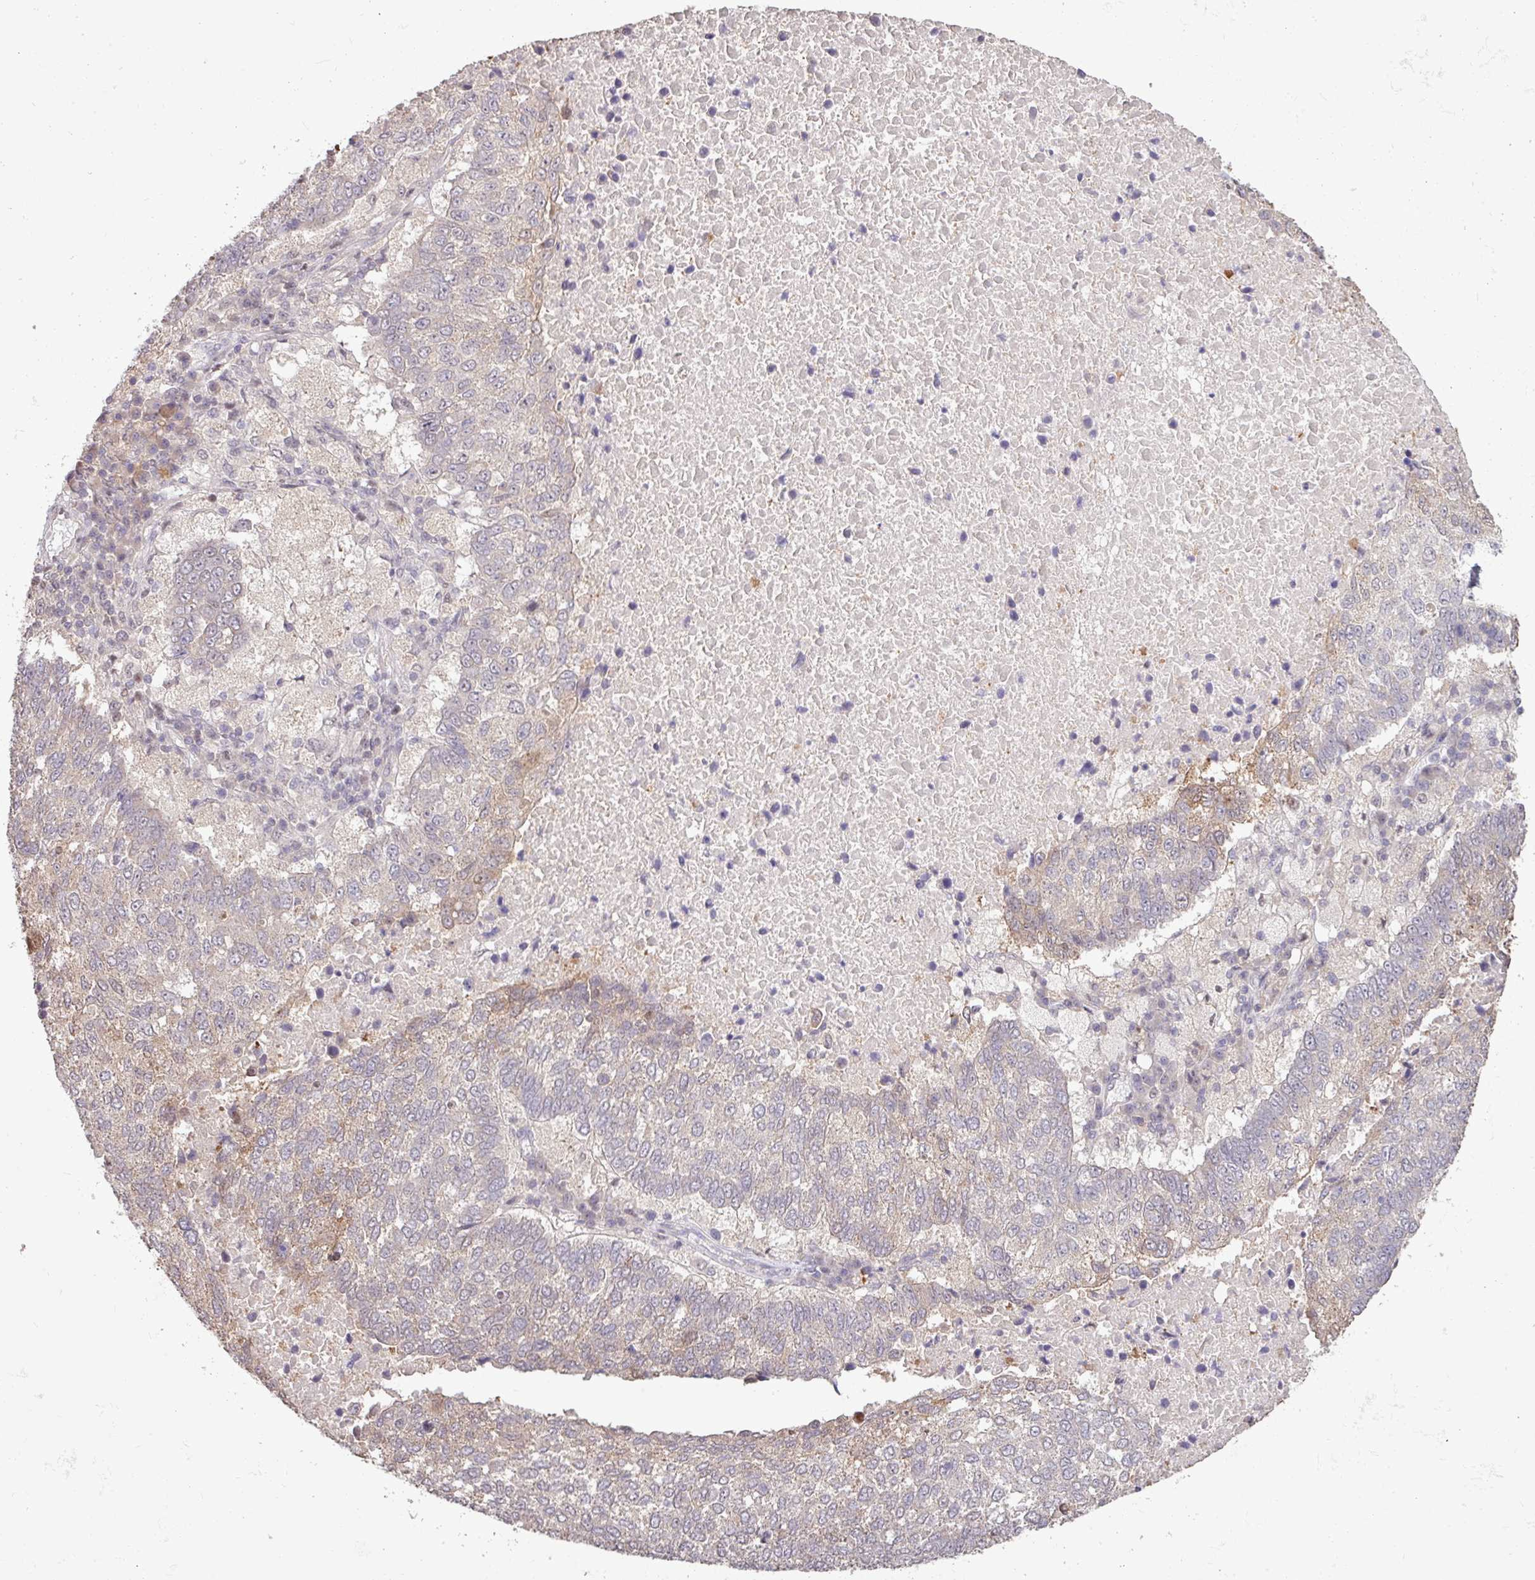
{"staining": {"intensity": "weak", "quantity": "<25%", "location": "cytoplasmic/membranous"}, "tissue": "lung cancer", "cell_type": "Tumor cells", "image_type": "cancer", "snomed": [{"axis": "morphology", "description": "Squamous cell carcinoma, NOS"}, {"axis": "topography", "description": "Lung"}], "caption": "Histopathology image shows no significant protein staining in tumor cells of squamous cell carcinoma (lung).", "gene": "RIPPLY1", "patient": {"sex": "male", "age": 73}}